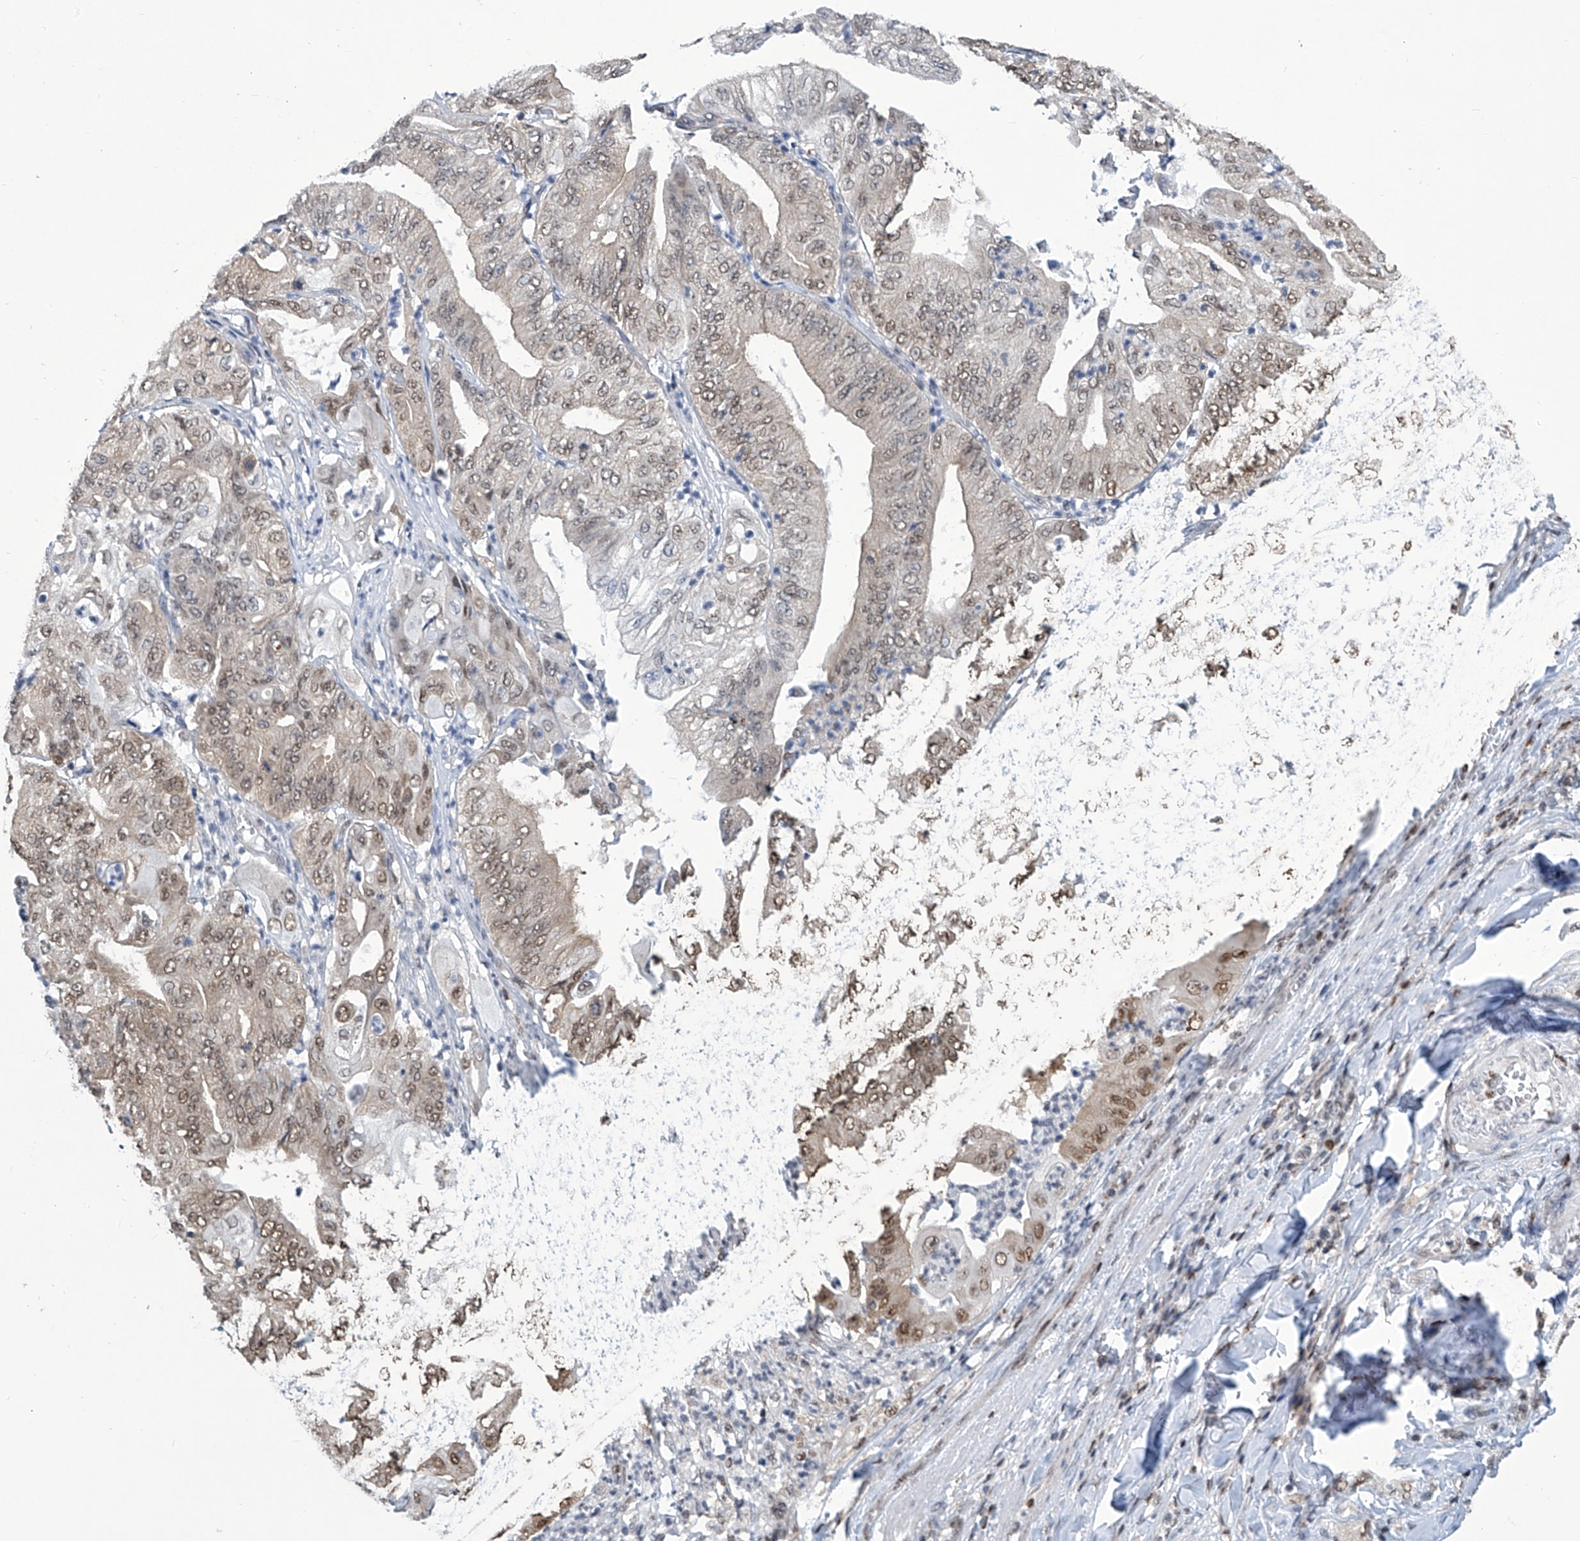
{"staining": {"intensity": "weak", "quantity": ">75%", "location": "nuclear"}, "tissue": "pancreatic cancer", "cell_type": "Tumor cells", "image_type": "cancer", "snomed": [{"axis": "morphology", "description": "Adenocarcinoma, NOS"}, {"axis": "topography", "description": "Pancreas"}], "caption": "An image showing weak nuclear positivity in approximately >75% of tumor cells in pancreatic adenocarcinoma, as visualized by brown immunohistochemical staining.", "gene": "SREBF2", "patient": {"sex": "female", "age": 77}}